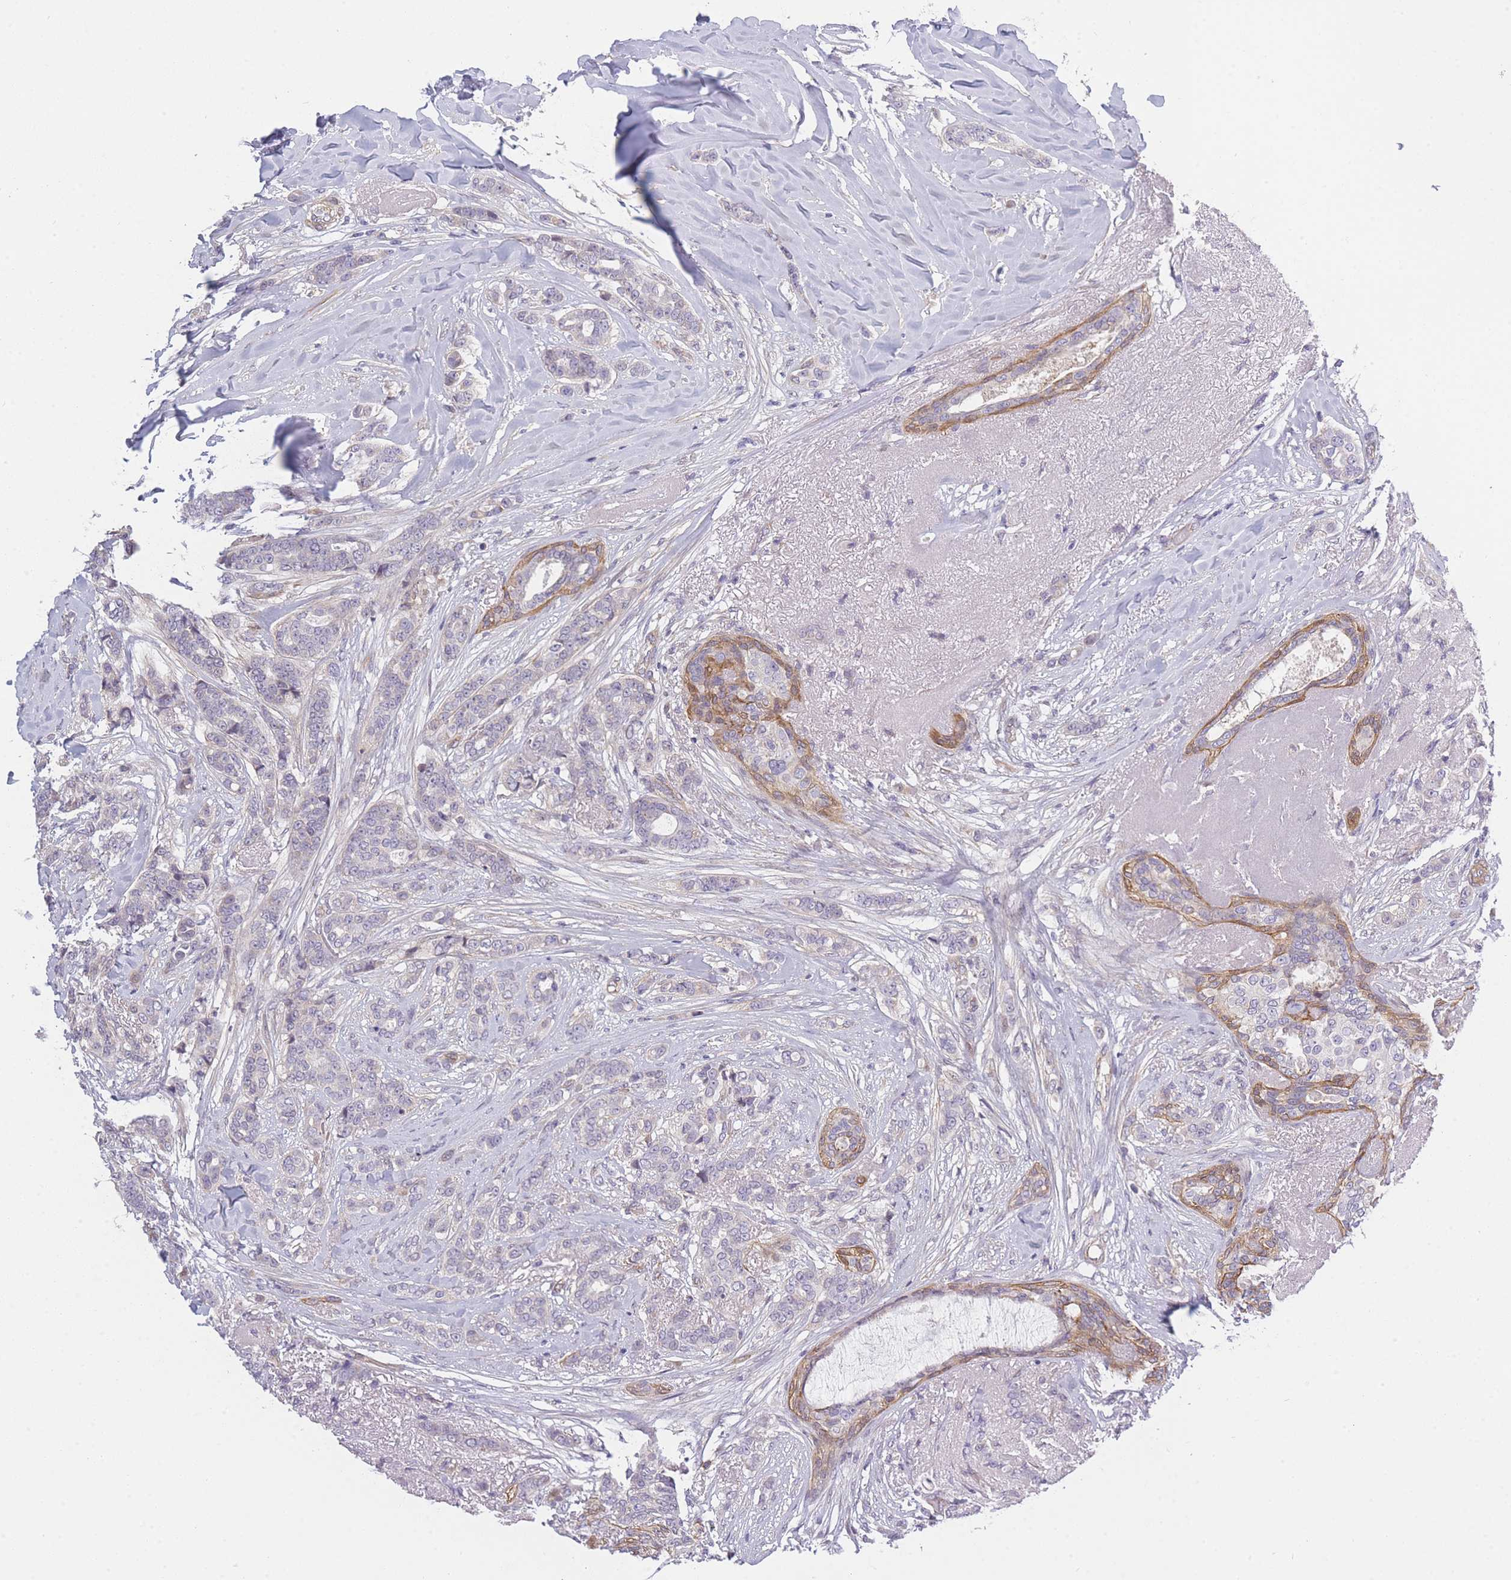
{"staining": {"intensity": "negative", "quantity": "none", "location": "none"}, "tissue": "breast cancer", "cell_type": "Tumor cells", "image_type": "cancer", "snomed": [{"axis": "morphology", "description": "Lobular carcinoma"}, {"axis": "topography", "description": "Breast"}], "caption": "This is an immunohistochemistry (IHC) histopathology image of human lobular carcinoma (breast). There is no staining in tumor cells.", "gene": "SLC7A6", "patient": {"sex": "female", "age": 51}}